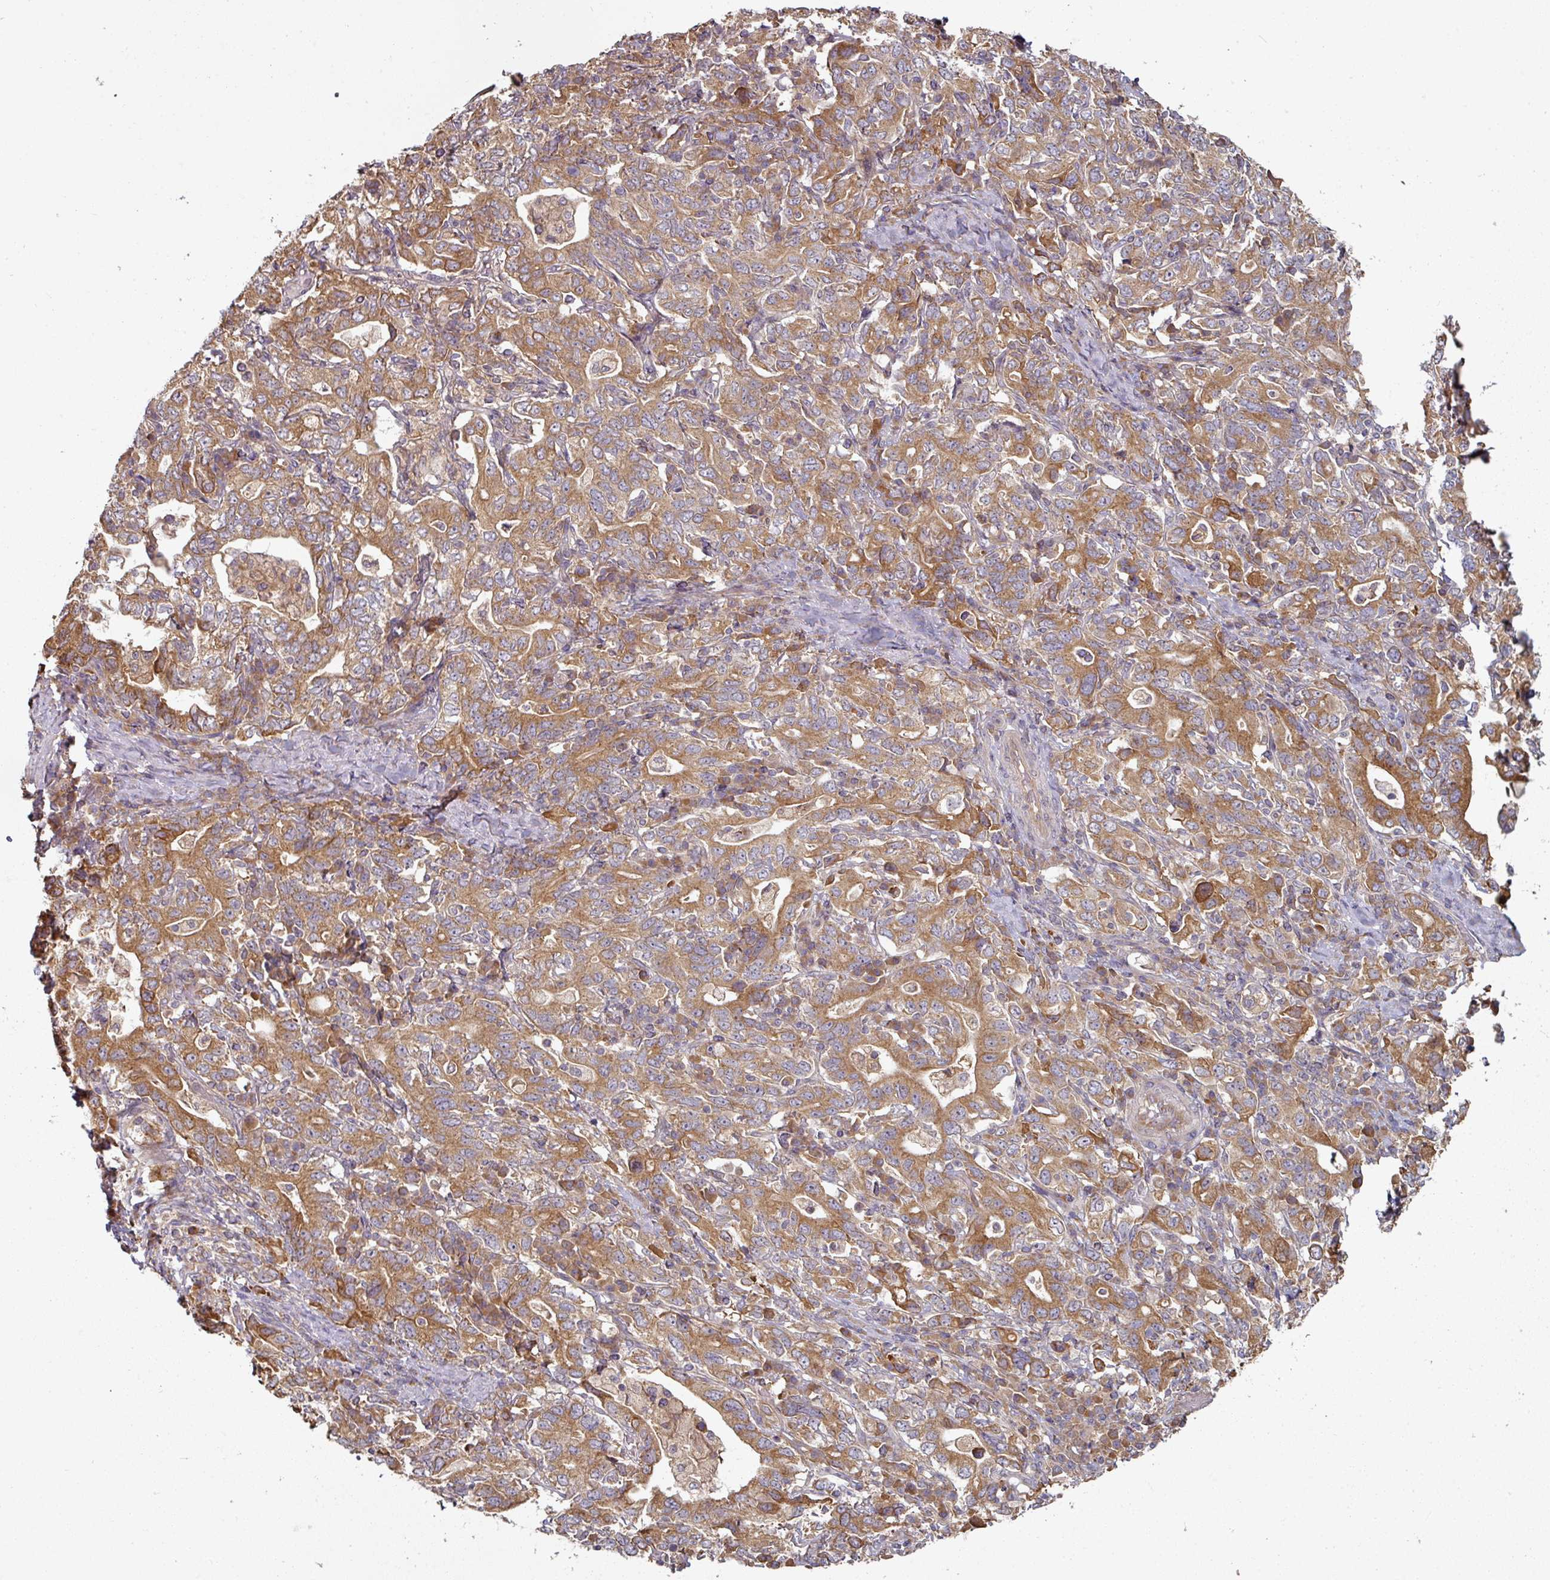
{"staining": {"intensity": "moderate", "quantity": ">75%", "location": "cytoplasmic/membranous"}, "tissue": "stomach cancer", "cell_type": "Tumor cells", "image_type": "cancer", "snomed": [{"axis": "morphology", "description": "Adenocarcinoma, NOS"}, {"axis": "topography", "description": "Stomach, upper"}, {"axis": "topography", "description": "Stomach"}], "caption": "Moderate cytoplasmic/membranous positivity is identified in about >75% of tumor cells in adenocarcinoma (stomach). Ihc stains the protein in brown and the nuclei are stained blue.", "gene": "CEP95", "patient": {"sex": "male", "age": 62}}